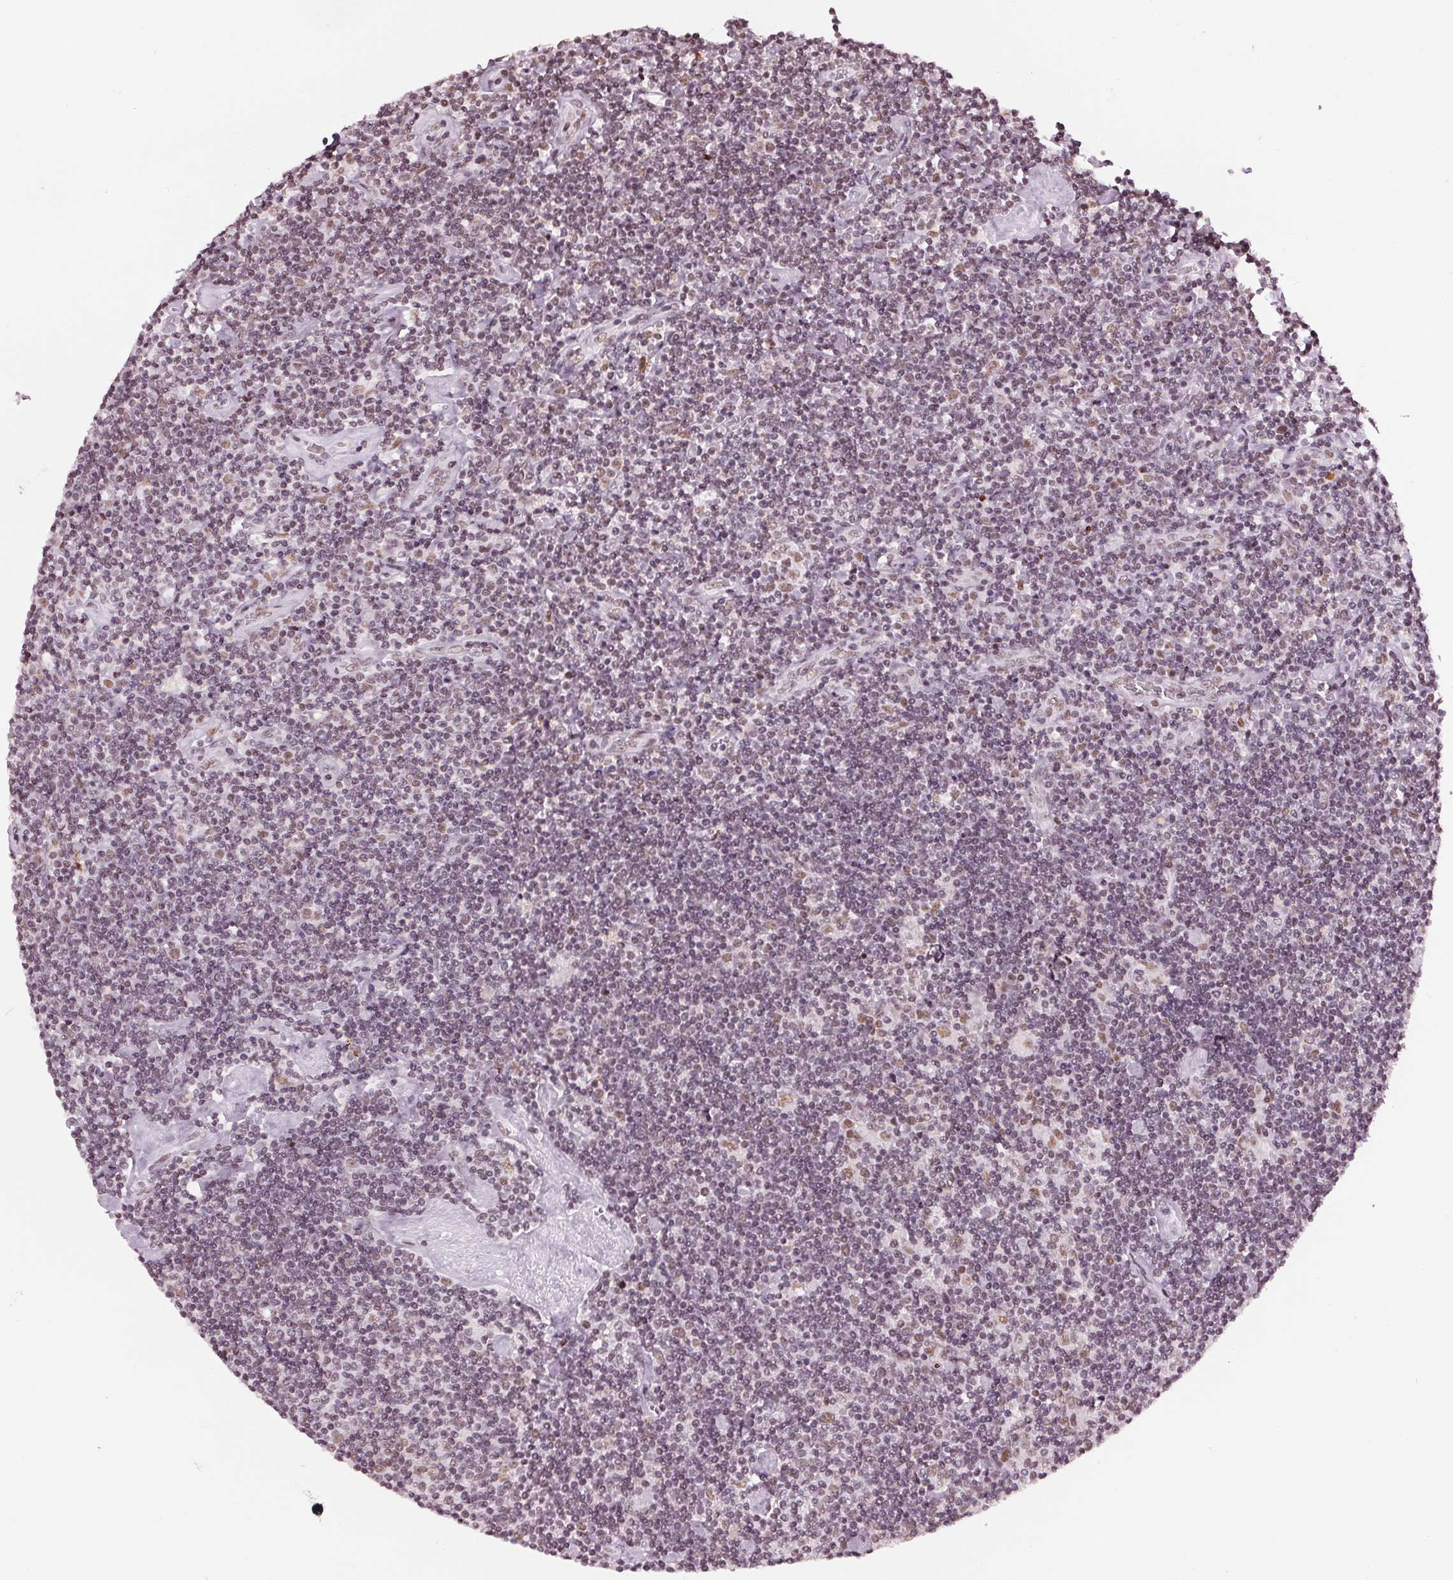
{"staining": {"intensity": "weak", "quantity": ">75%", "location": "nuclear"}, "tissue": "lymphoma", "cell_type": "Tumor cells", "image_type": "cancer", "snomed": [{"axis": "morphology", "description": "Hodgkin's disease, NOS"}, {"axis": "topography", "description": "Lymph node"}], "caption": "Human lymphoma stained with a protein marker reveals weak staining in tumor cells.", "gene": "IWS1", "patient": {"sex": "male", "age": 40}}